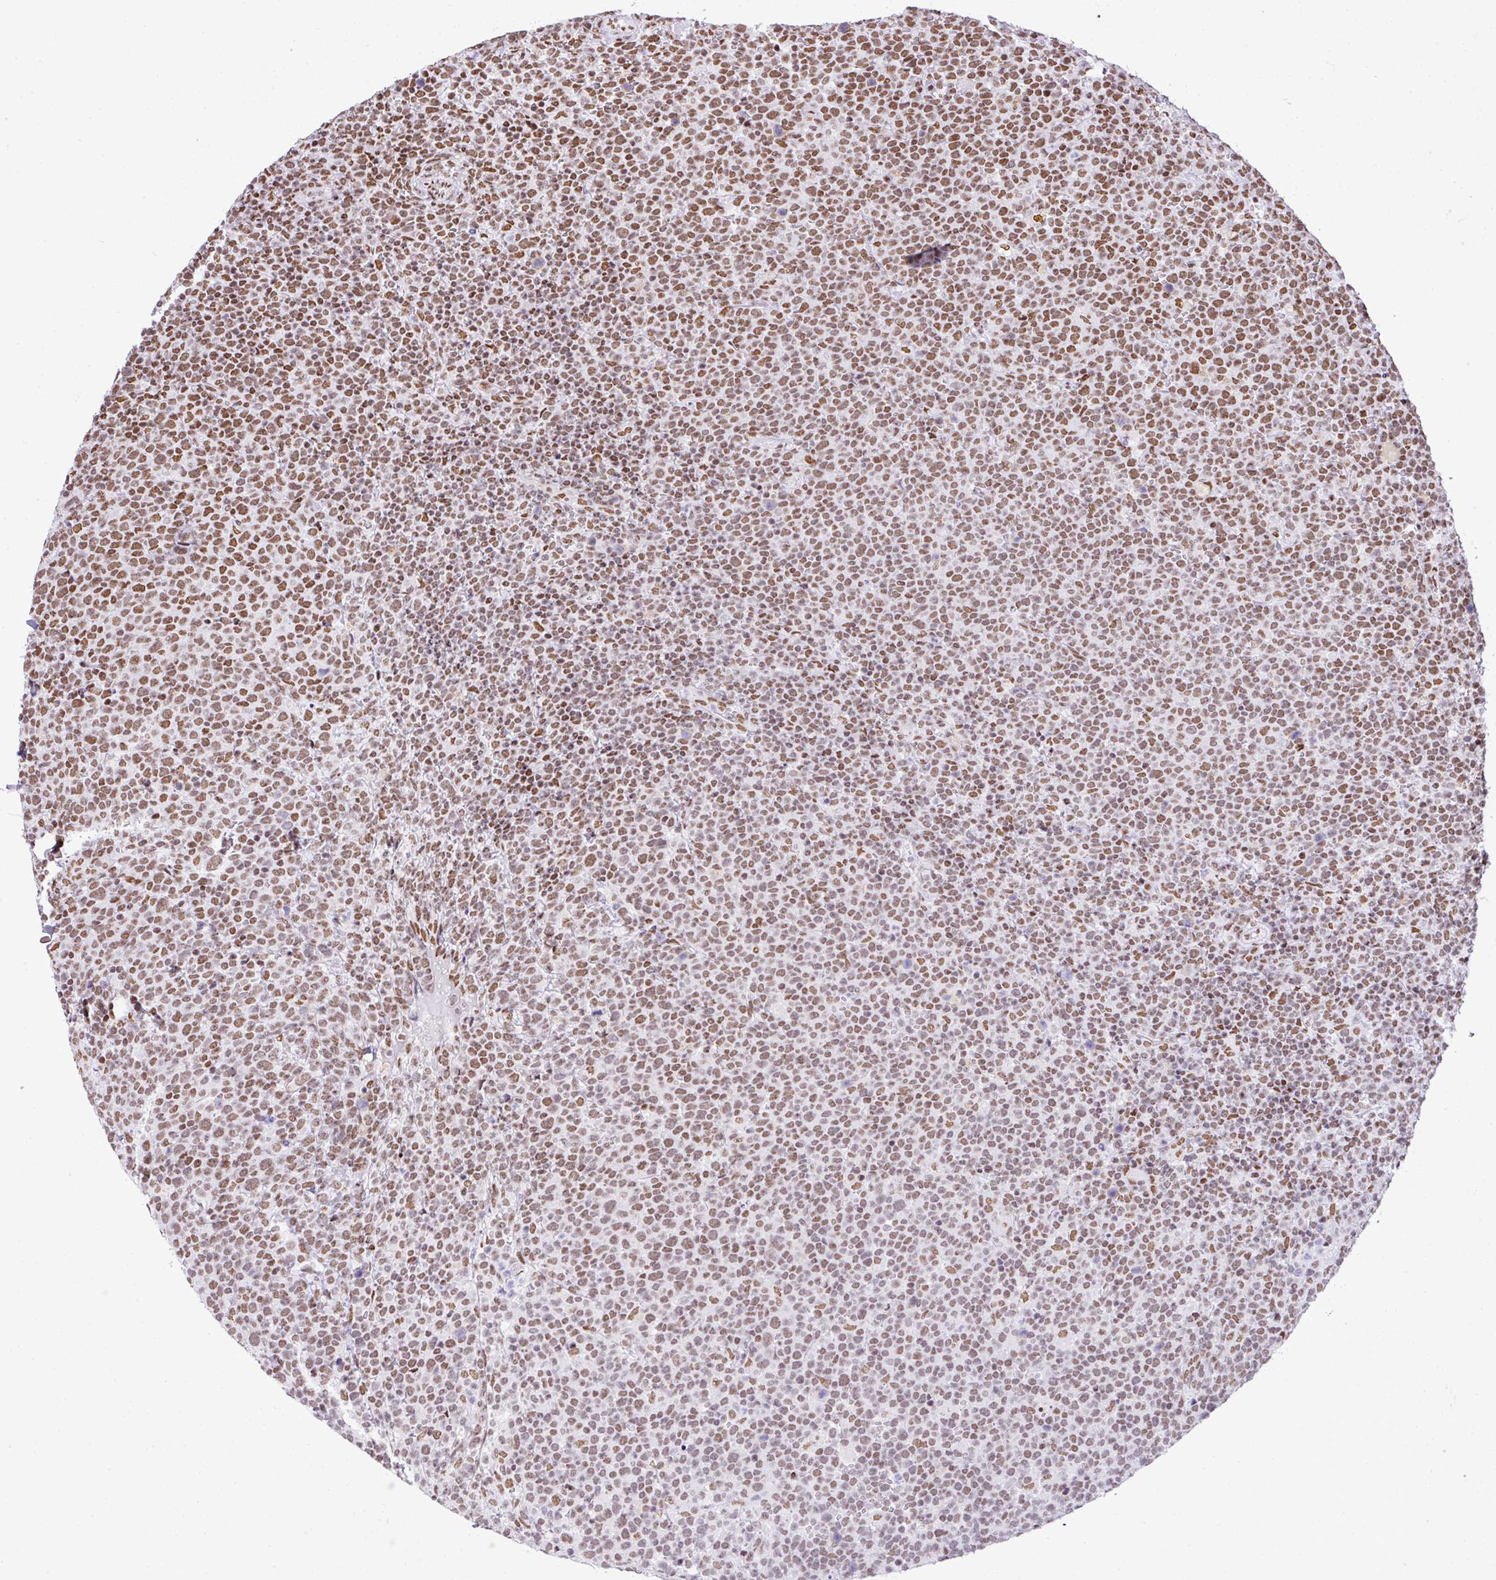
{"staining": {"intensity": "moderate", "quantity": ">75%", "location": "nuclear"}, "tissue": "lymphoma", "cell_type": "Tumor cells", "image_type": "cancer", "snomed": [{"axis": "morphology", "description": "Malignant lymphoma, non-Hodgkin's type, High grade"}, {"axis": "topography", "description": "Lymph node"}], "caption": "Lymphoma was stained to show a protein in brown. There is medium levels of moderate nuclear expression in about >75% of tumor cells.", "gene": "RARG", "patient": {"sex": "male", "age": 61}}